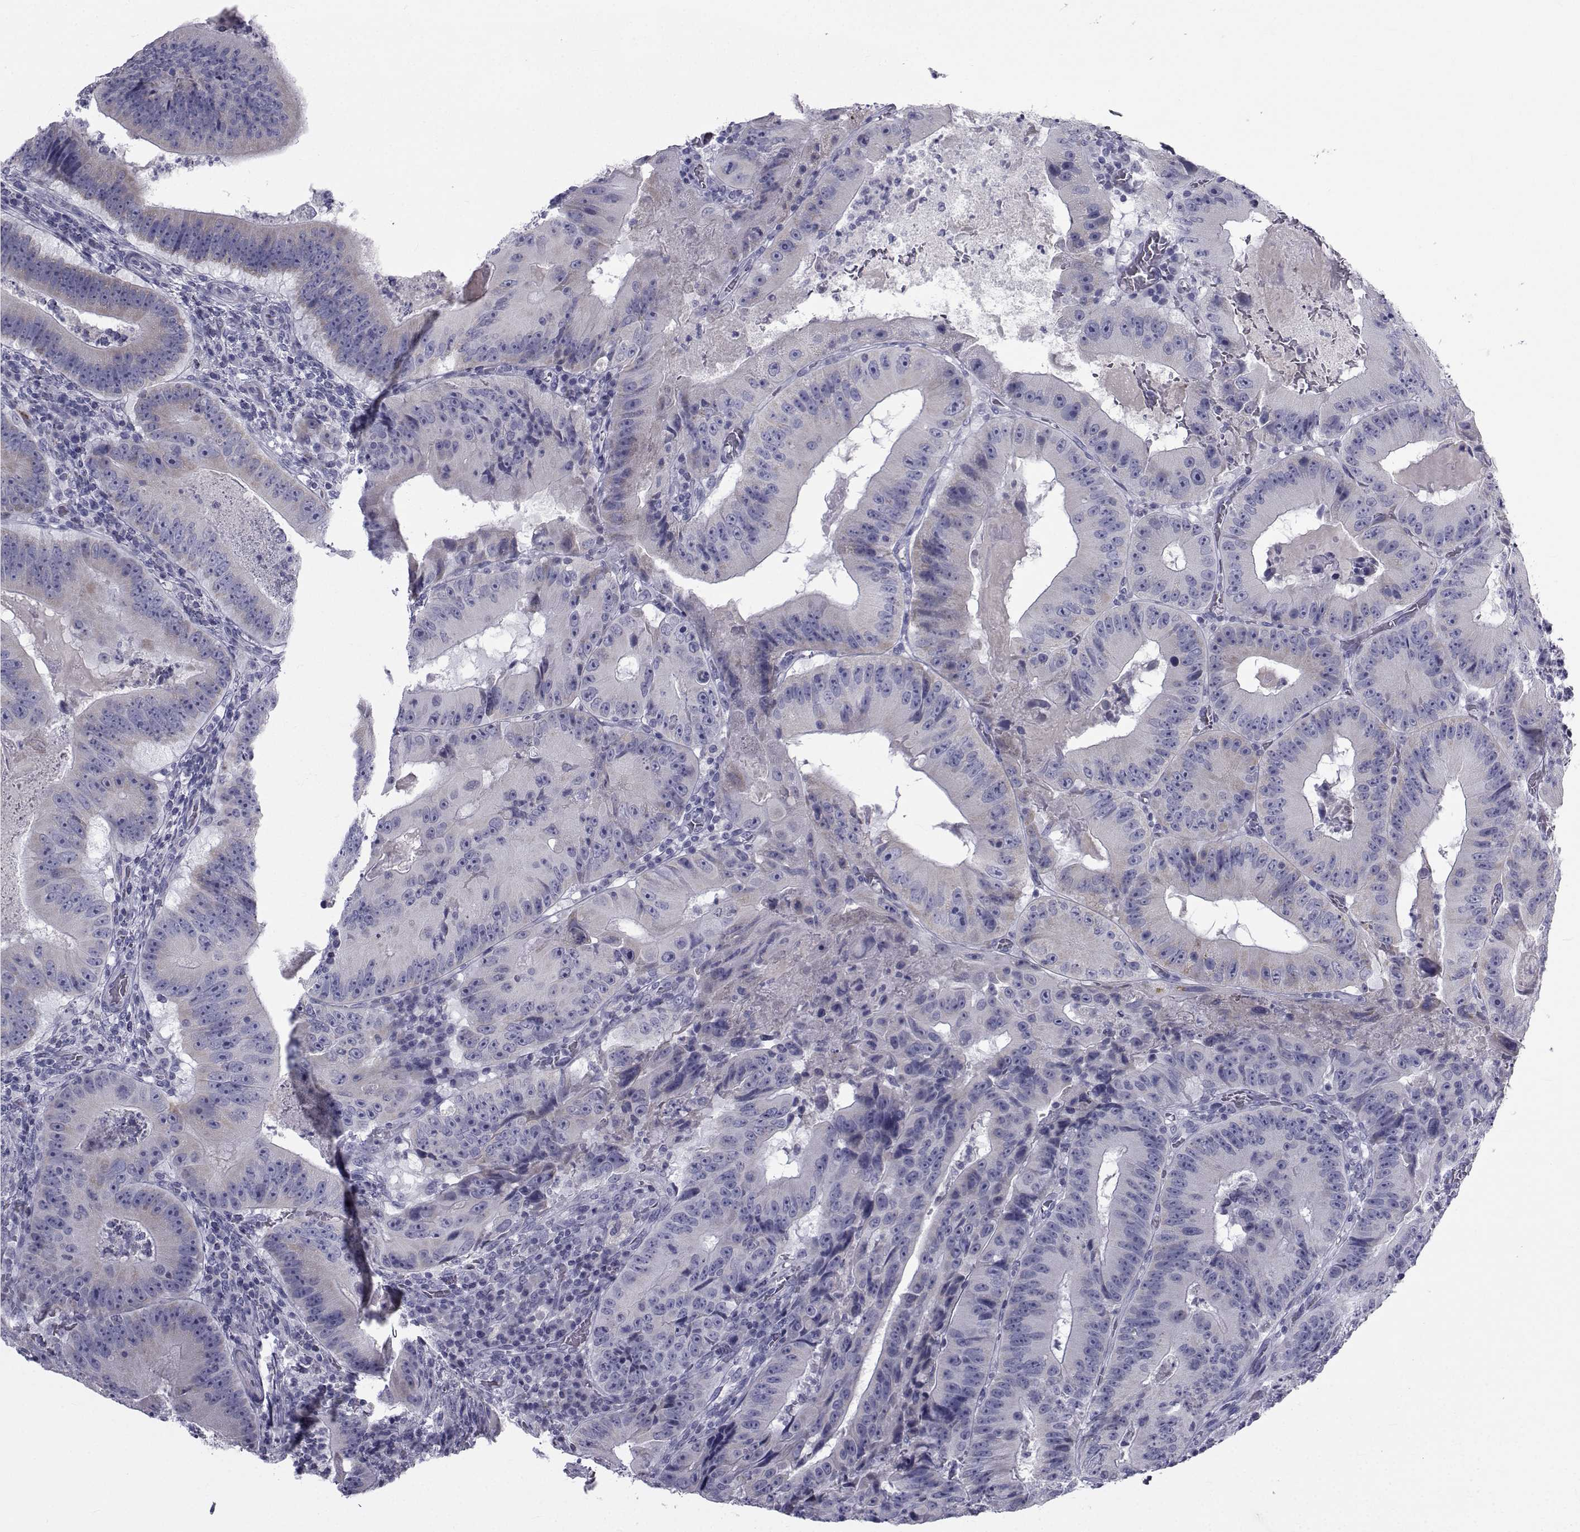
{"staining": {"intensity": "negative", "quantity": "none", "location": "none"}, "tissue": "colorectal cancer", "cell_type": "Tumor cells", "image_type": "cancer", "snomed": [{"axis": "morphology", "description": "Adenocarcinoma, NOS"}, {"axis": "topography", "description": "Colon"}], "caption": "The micrograph demonstrates no significant positivity in tumor cells of adenocarcinoma (colorectal).", "gene": "FDXR", "patient": {"sex": "female", "age": 86}}